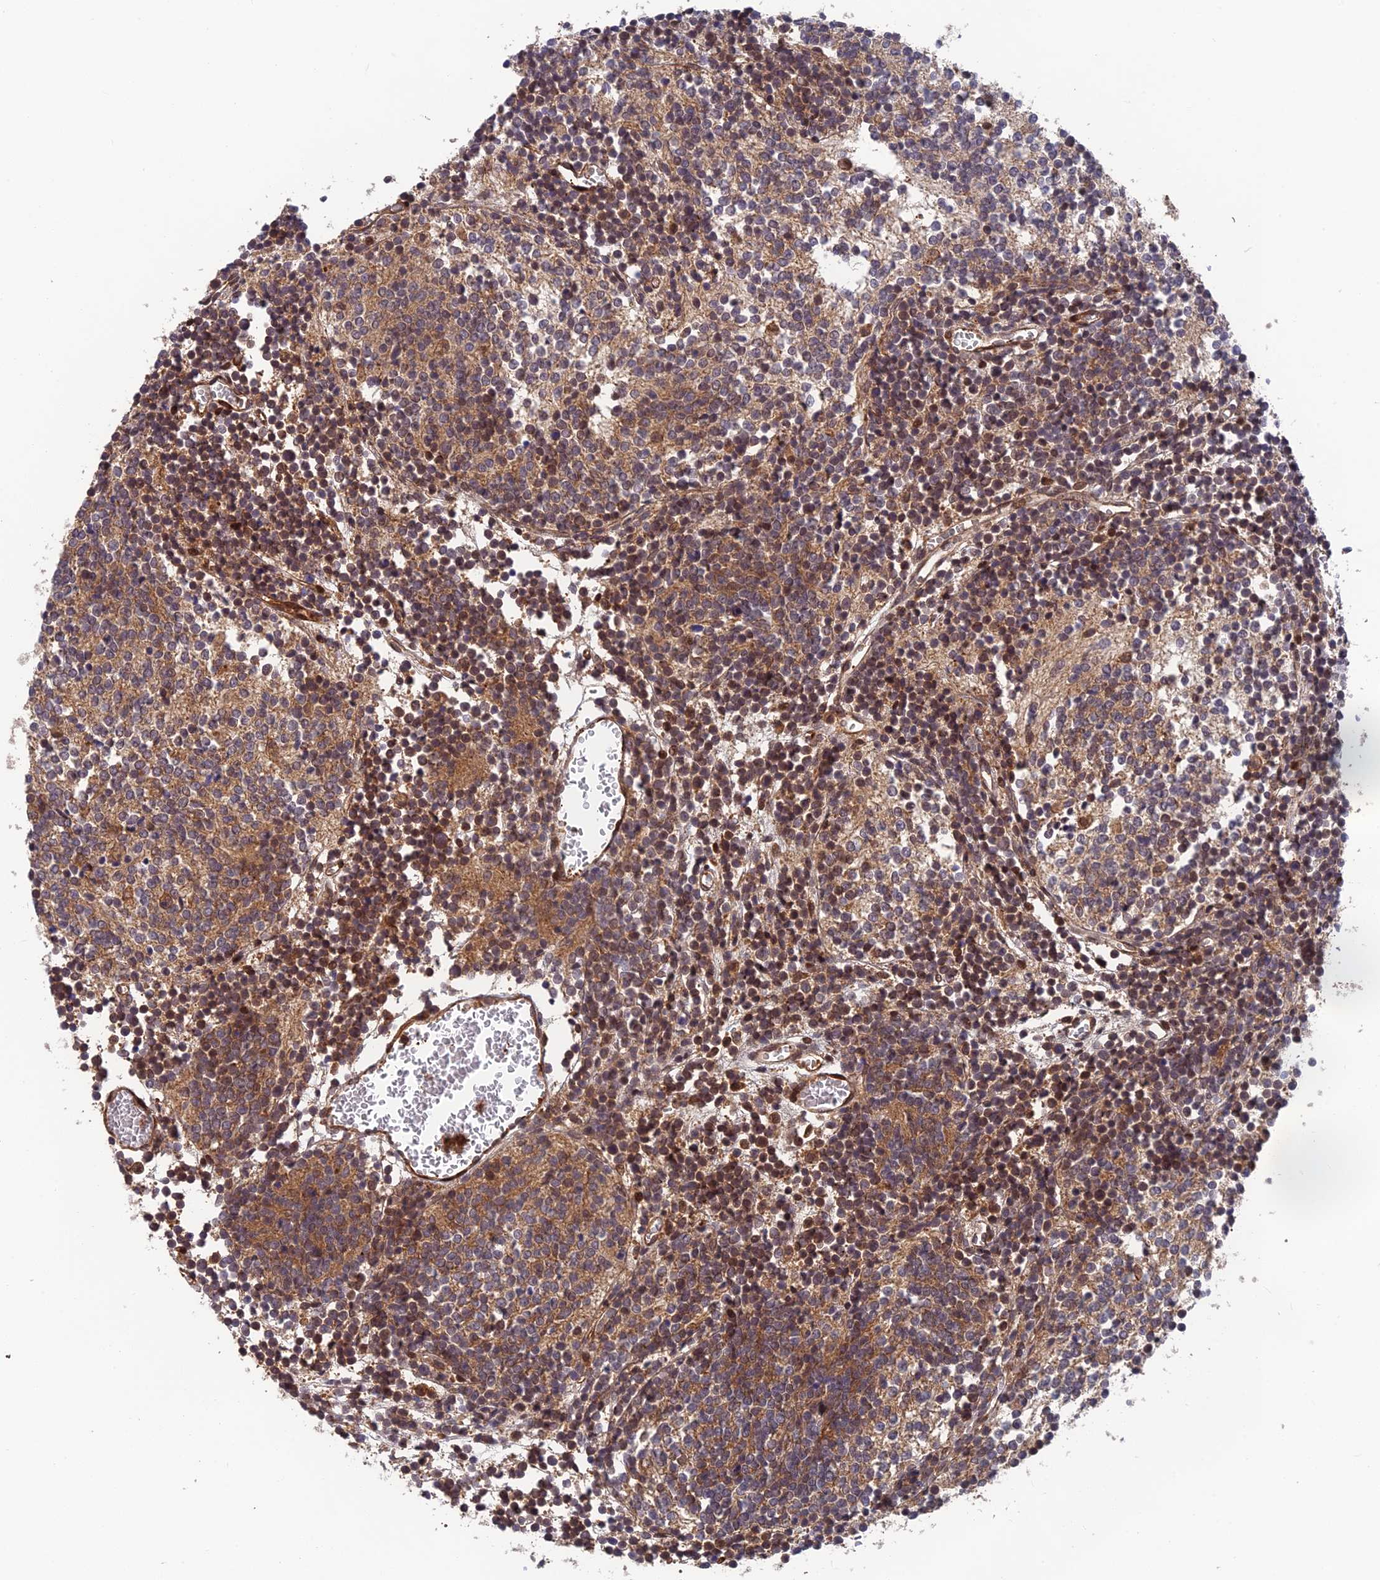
{"staining": {"intensity": "moderate", "quantity": "25%-75%", "location": "cytoplasmic/membranous"}, "tissue": "glioma", "cell_type": "Tumor cells", "image_type": "cancer", "snomed": [{"axis": "morphology", "description": "Glioma, malignant, Low grade"}, {"axis": "topography", "description": "Brain"}], "caption": "Moderate cytoplasmic/membranous protein expression is present in about 25%-75% of tumor cells in malignant low-grade glioma.", "gene": "OSBPL1A", "patient": {"sex": "female", "age": 1}}